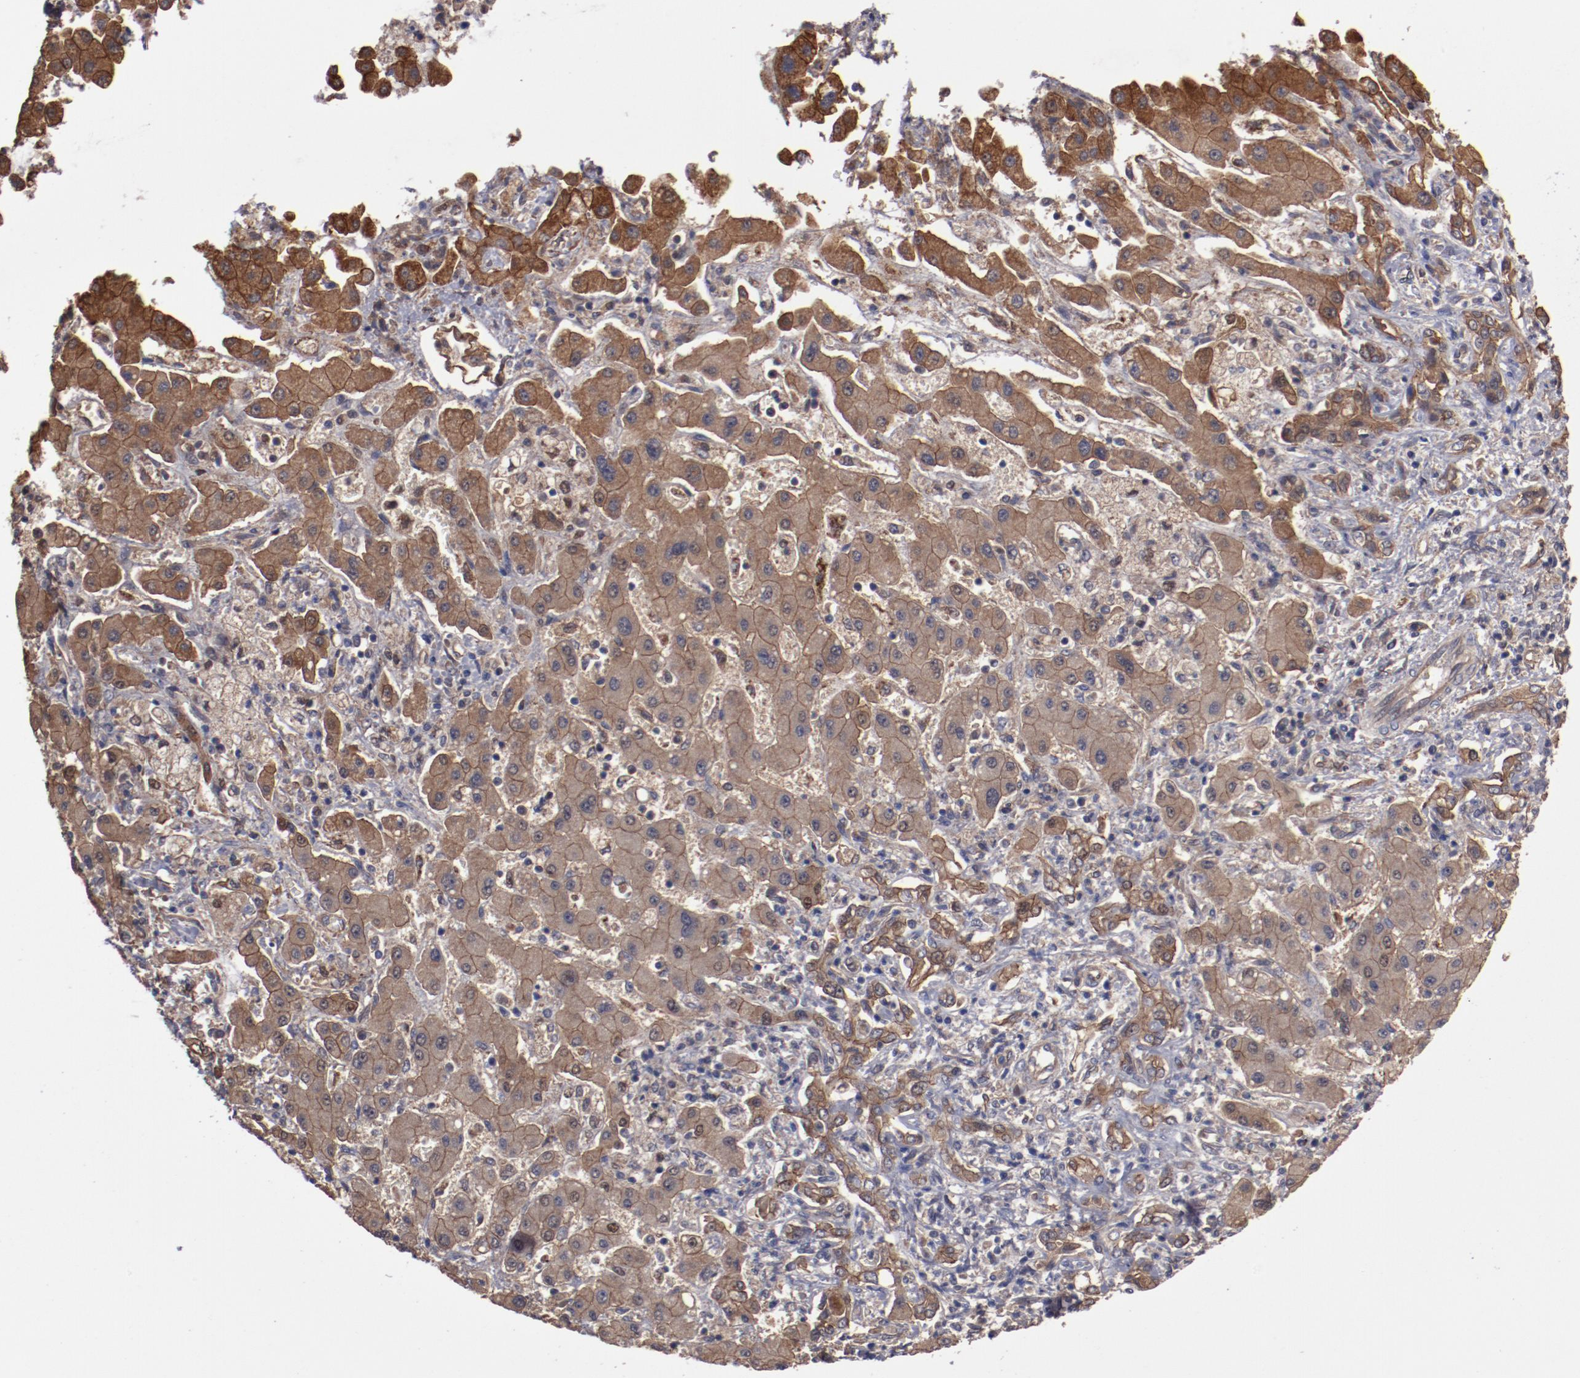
{"staining": {"intensity": "moderate", "quantity": "25%-75%", "location": "cytoplasmic/membranous"}, "tissue": "liver cancer", "cell_type": "Tumor cells", "image_type": "cancer", "snomed": [{"axis": "morphology", "description": "Cholangiocarcinoma"}, {"axis": "topography", "description": "Liver"}], "caption": "IHC micrograph of neoplastic tissue: liver cancer (cholangiocarcinoma) stained using immunohistochemistry exhibits medium levels of moderate protein expression localized specifically in the cytoplasmic/membranous of tumor cells, appearing as a cytoplasmic/membranous brown color.", "gene": "DNAAF2", "patient": {"sex": "male", "age": 50}}